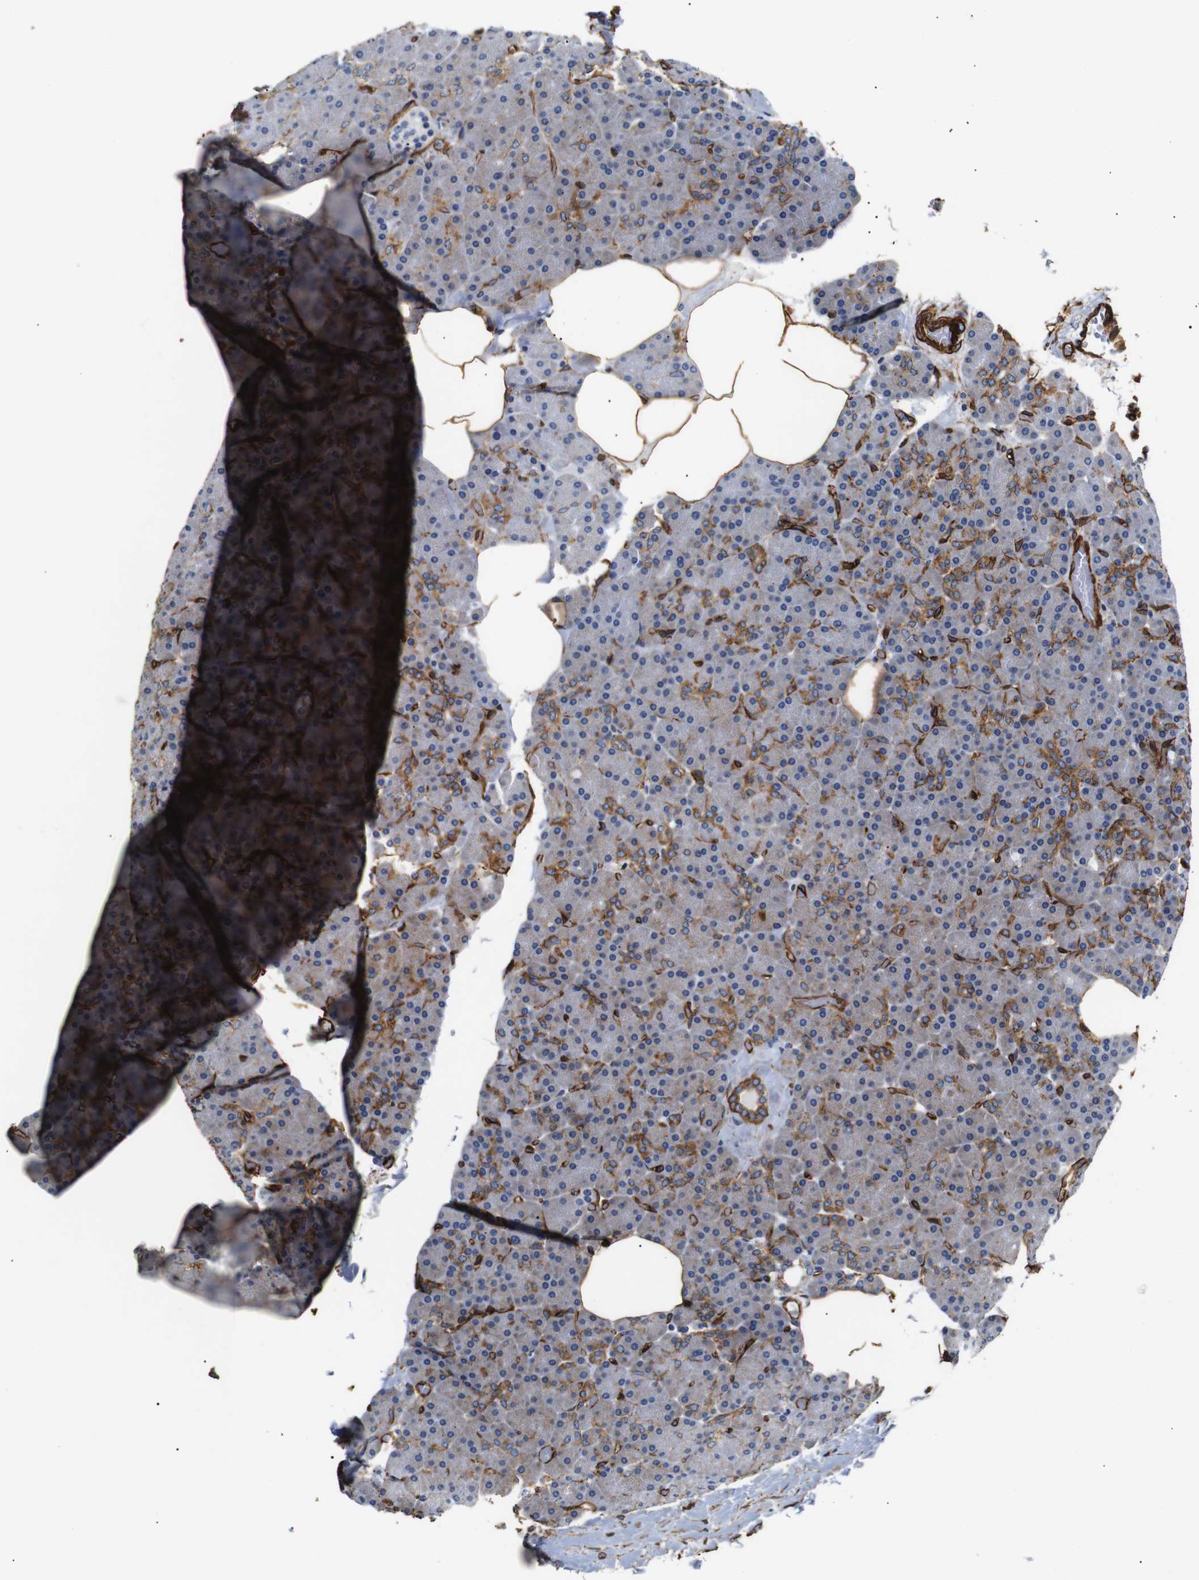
{"staining": {"intensity": "moderate", "quantity": "<25%", "location": "cytoplasmic/membranous"}, "tissue": "pancreas", "cell_type": "Exocrine glandular cells", "image_type": "normal", "snomed": [{"axis": "morphology", "description": "Normal tissue, NOS"}, {"axis": "topography", "description": "Pancreas"}], "caption": "IHC (DAB (3,3'-diaminobenzidine)) staining of unremarkable pancreas shows moderate cytoplasmic/membranous protein expression in about <25% of exocrine glandular cells. (DAB IHC, brown staining for protein, blue staining for nuclei).", "gene": "CAV2", "patient": {"sex": "female", "age": 35}}